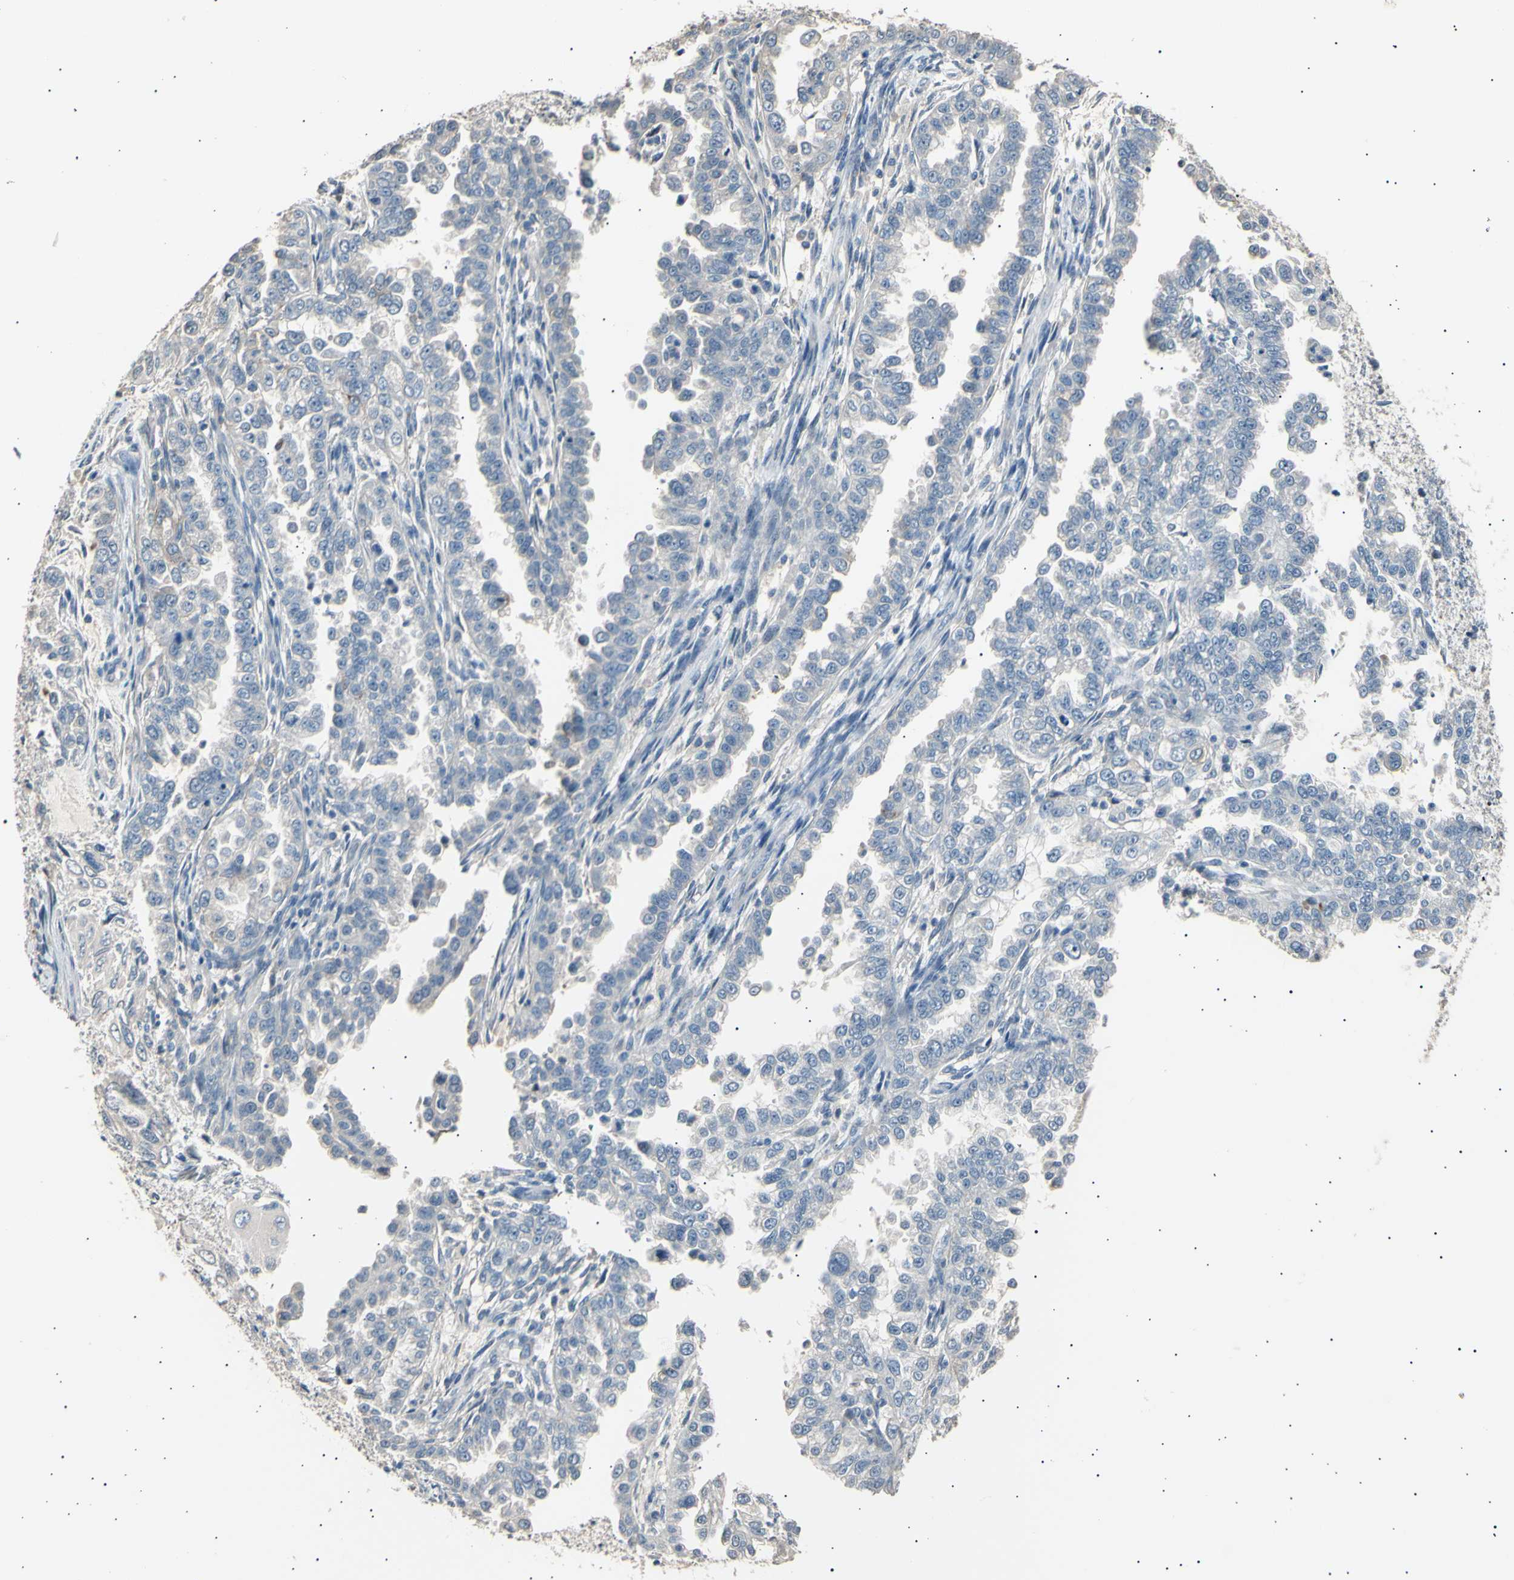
{"staining": {"intensity": "negative", "quantity": "none", "location": "none"}, "tissue": "endometrial cancer", "cell_type": "Tumor cells", "image_type": "cancer", "snomed": [{"axis": "morphology", "description": "Adenocarcinoma, NOS"}, {"axis": "topography", "description": "Endometrium"}], "caption": "Human endometrial adenocarcinoma stained for a protein using immunohistochemistry (IHC) shows no positivity in tumor cells.", "gene": "LDLR", "patient": {"sex": "female", "age": 85}}